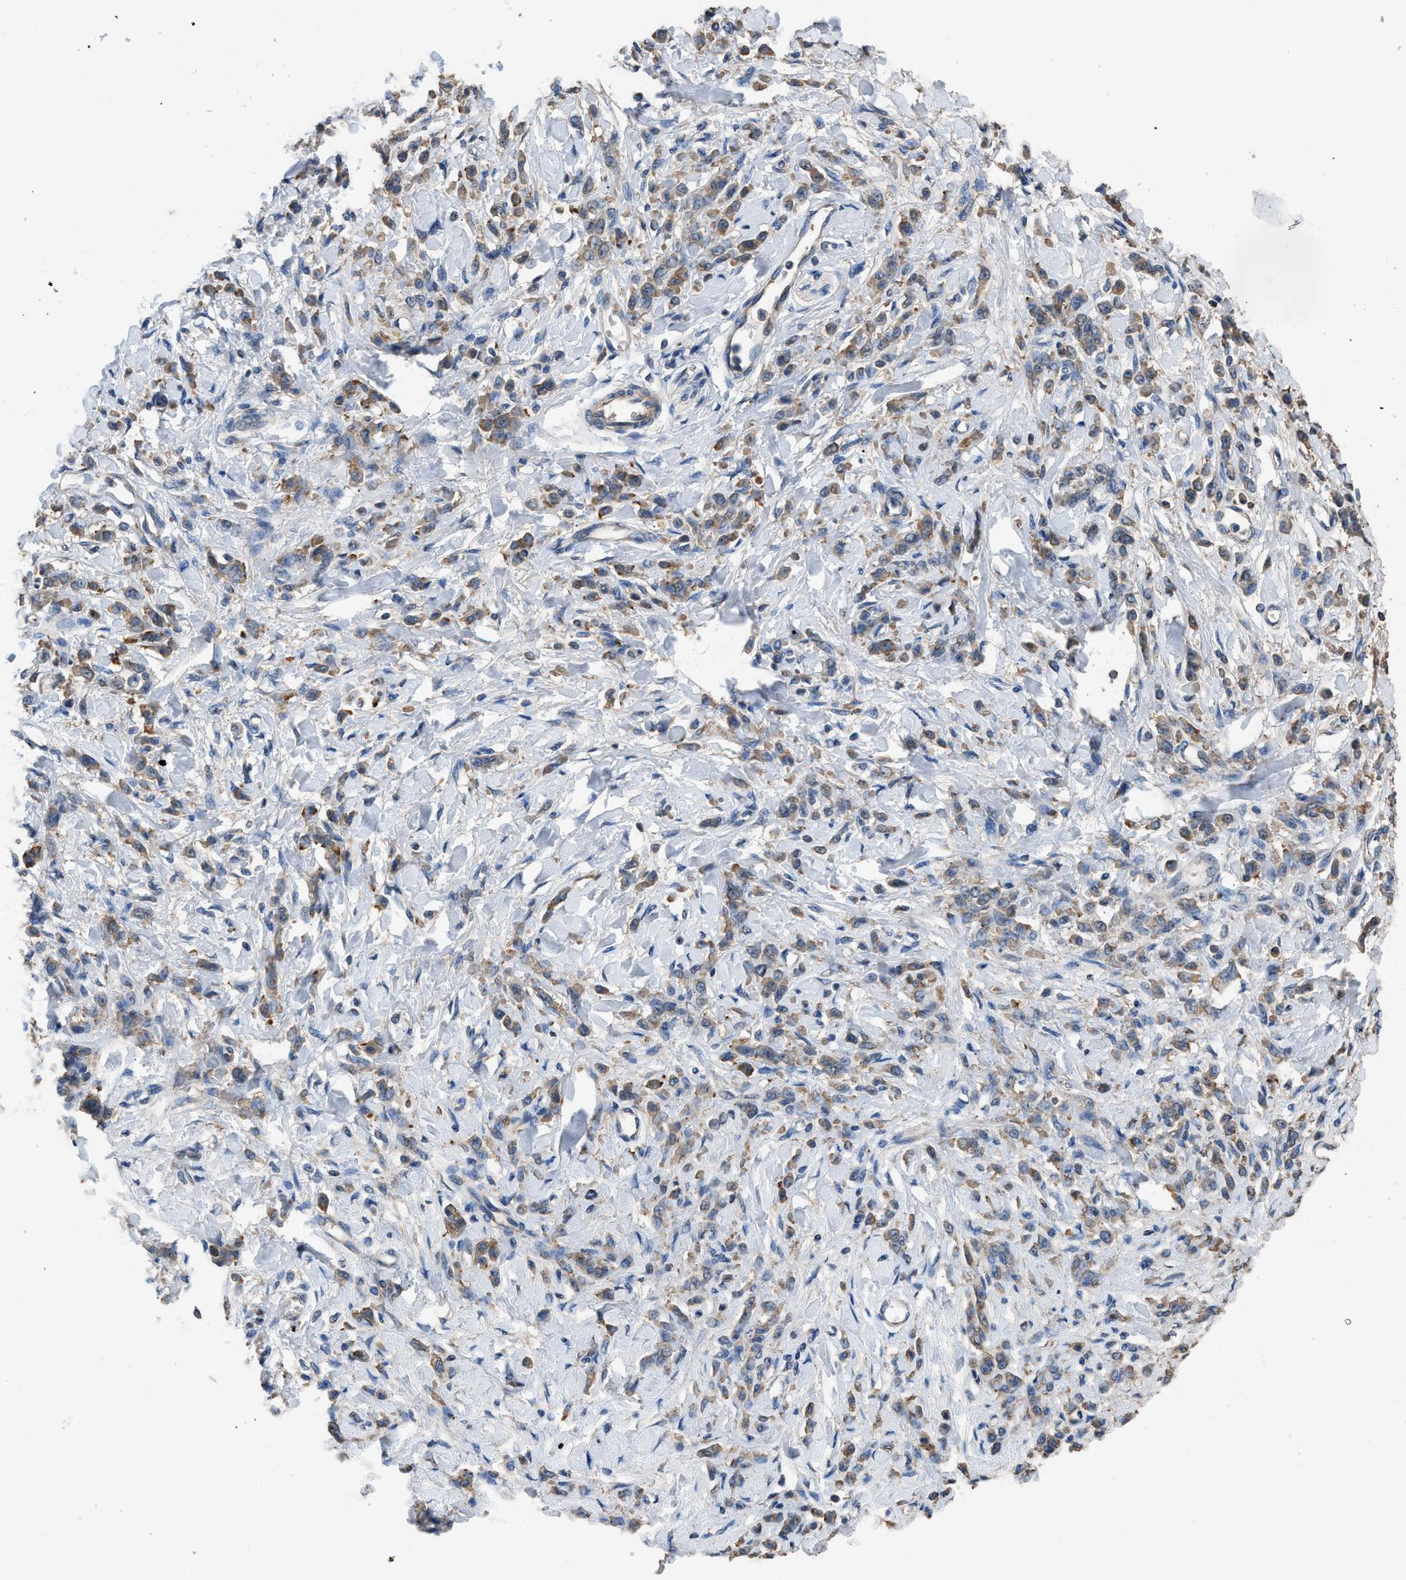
{"staining": {"intensity": "moderate", "quantity": ">75%", "location": "cytoplasmic/membranous"}, "tissue": "stomach cancer", "cell_type": "Tumor cells", "image_type": "cancer", "snomed": [{"axis": "morphology", "description": "Normal tissue, NOS"}, {"axis": "morphology", "description": "Adenocarcinoma, NOS"}, {"axis": "topography", "description": "Stomach"}], "caption": "Immunohistochemistry image of neoplastic tissue: stomach cancer (adenocarcinoma) stained using immunohistochemistry (IHC) reveals medium levels of moderate protein expression localized specifically in the cytoplasmic/membranous of tumor cells, appearing as a cytoplasmic/membranous brown color.", "gene": "ITSN1", "patient": {"sex": "male", "age": 82}}